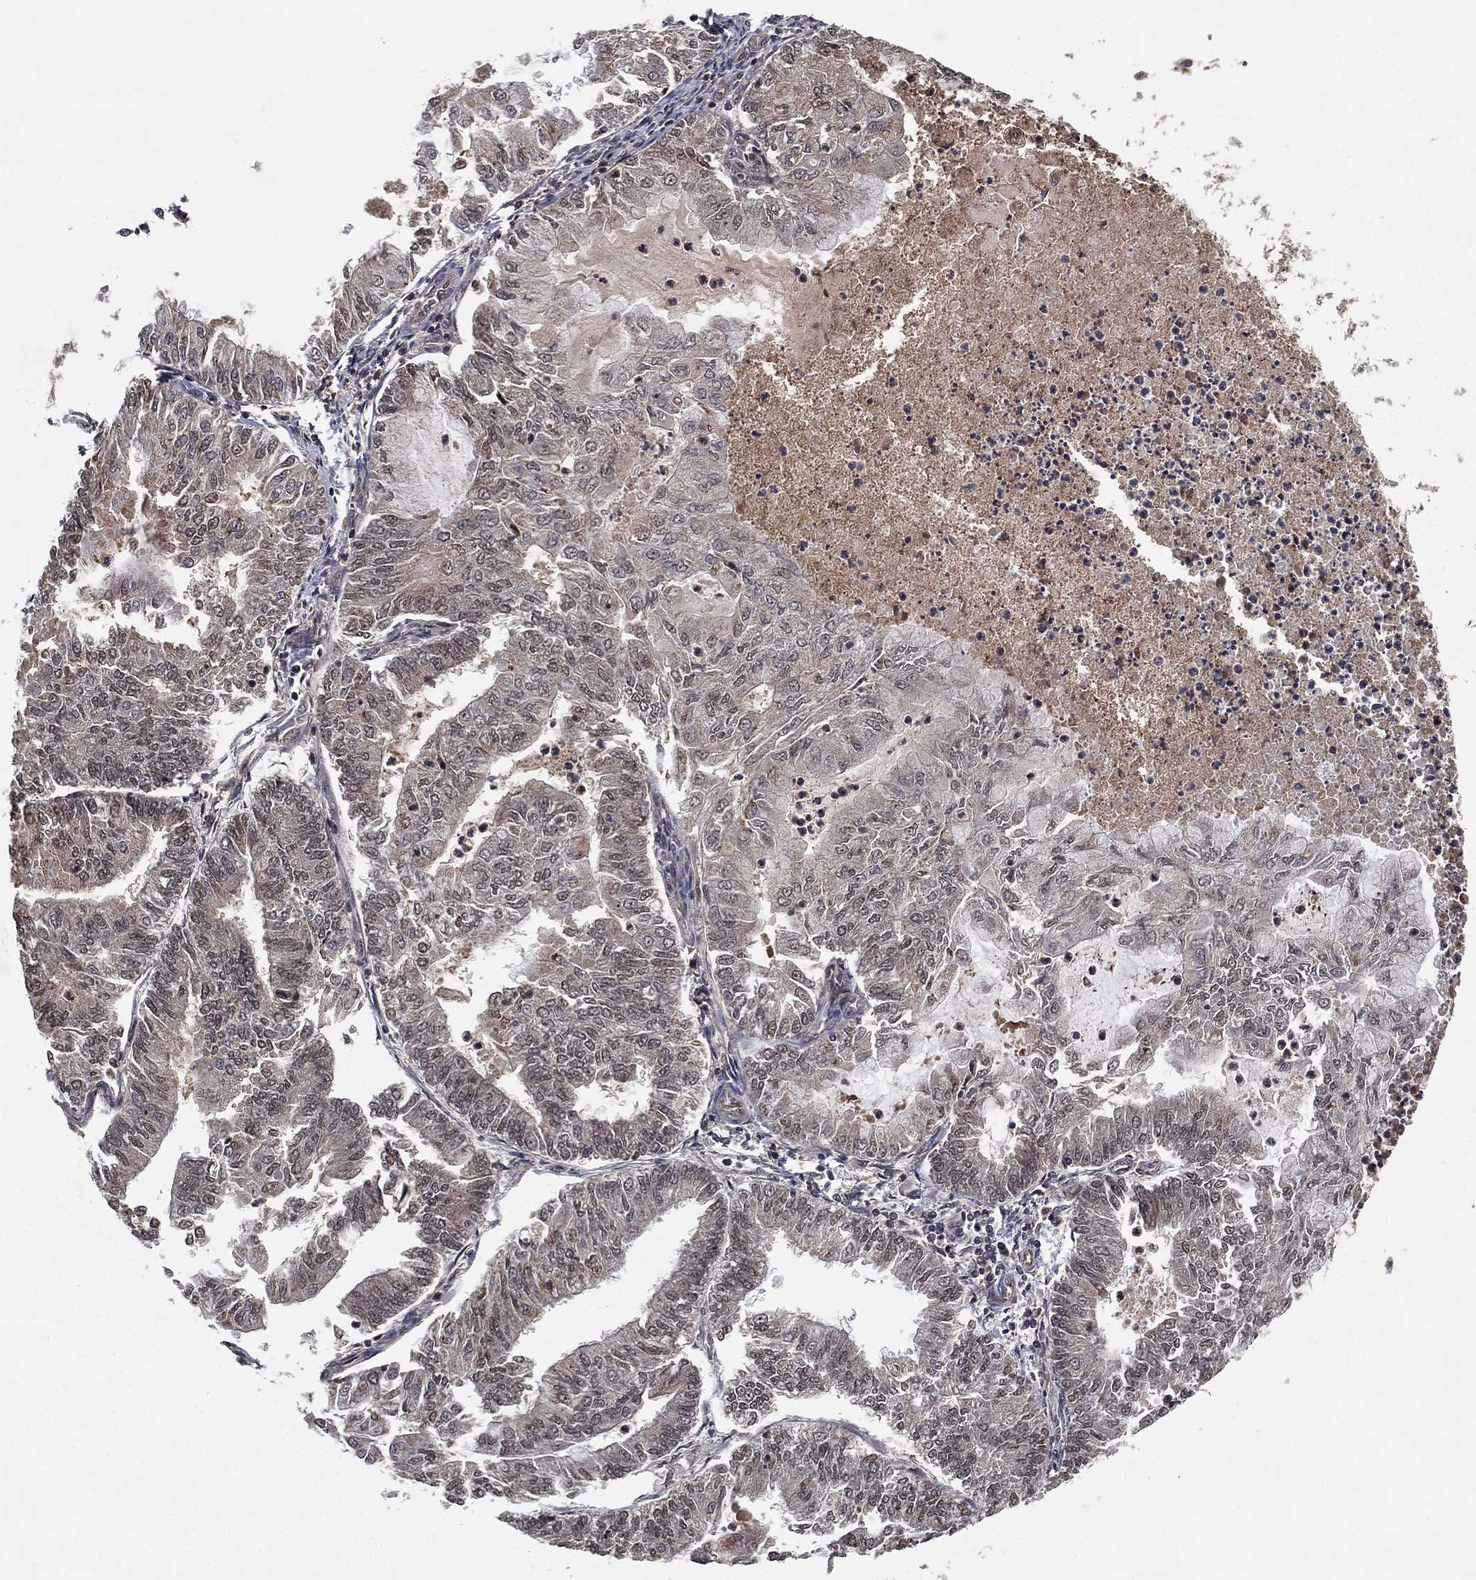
{"staining": {"intensity": "negative", "quantity": "none", "location": "none"}, "tissue": "endometrial cancer", "cell_type": "Tumor cells", "image_type": "cancer", "snomed": [{"axis": "morphology", "description": "Adenocarcinoma, NOS"}, {"axis": "topography", "description": "Endometrium"}], "caption": "Tumor cells show no significant protein expression in endometrial cancer.", "gene": "ATG4B", "patient": {"sex": "female", "age": 59}}